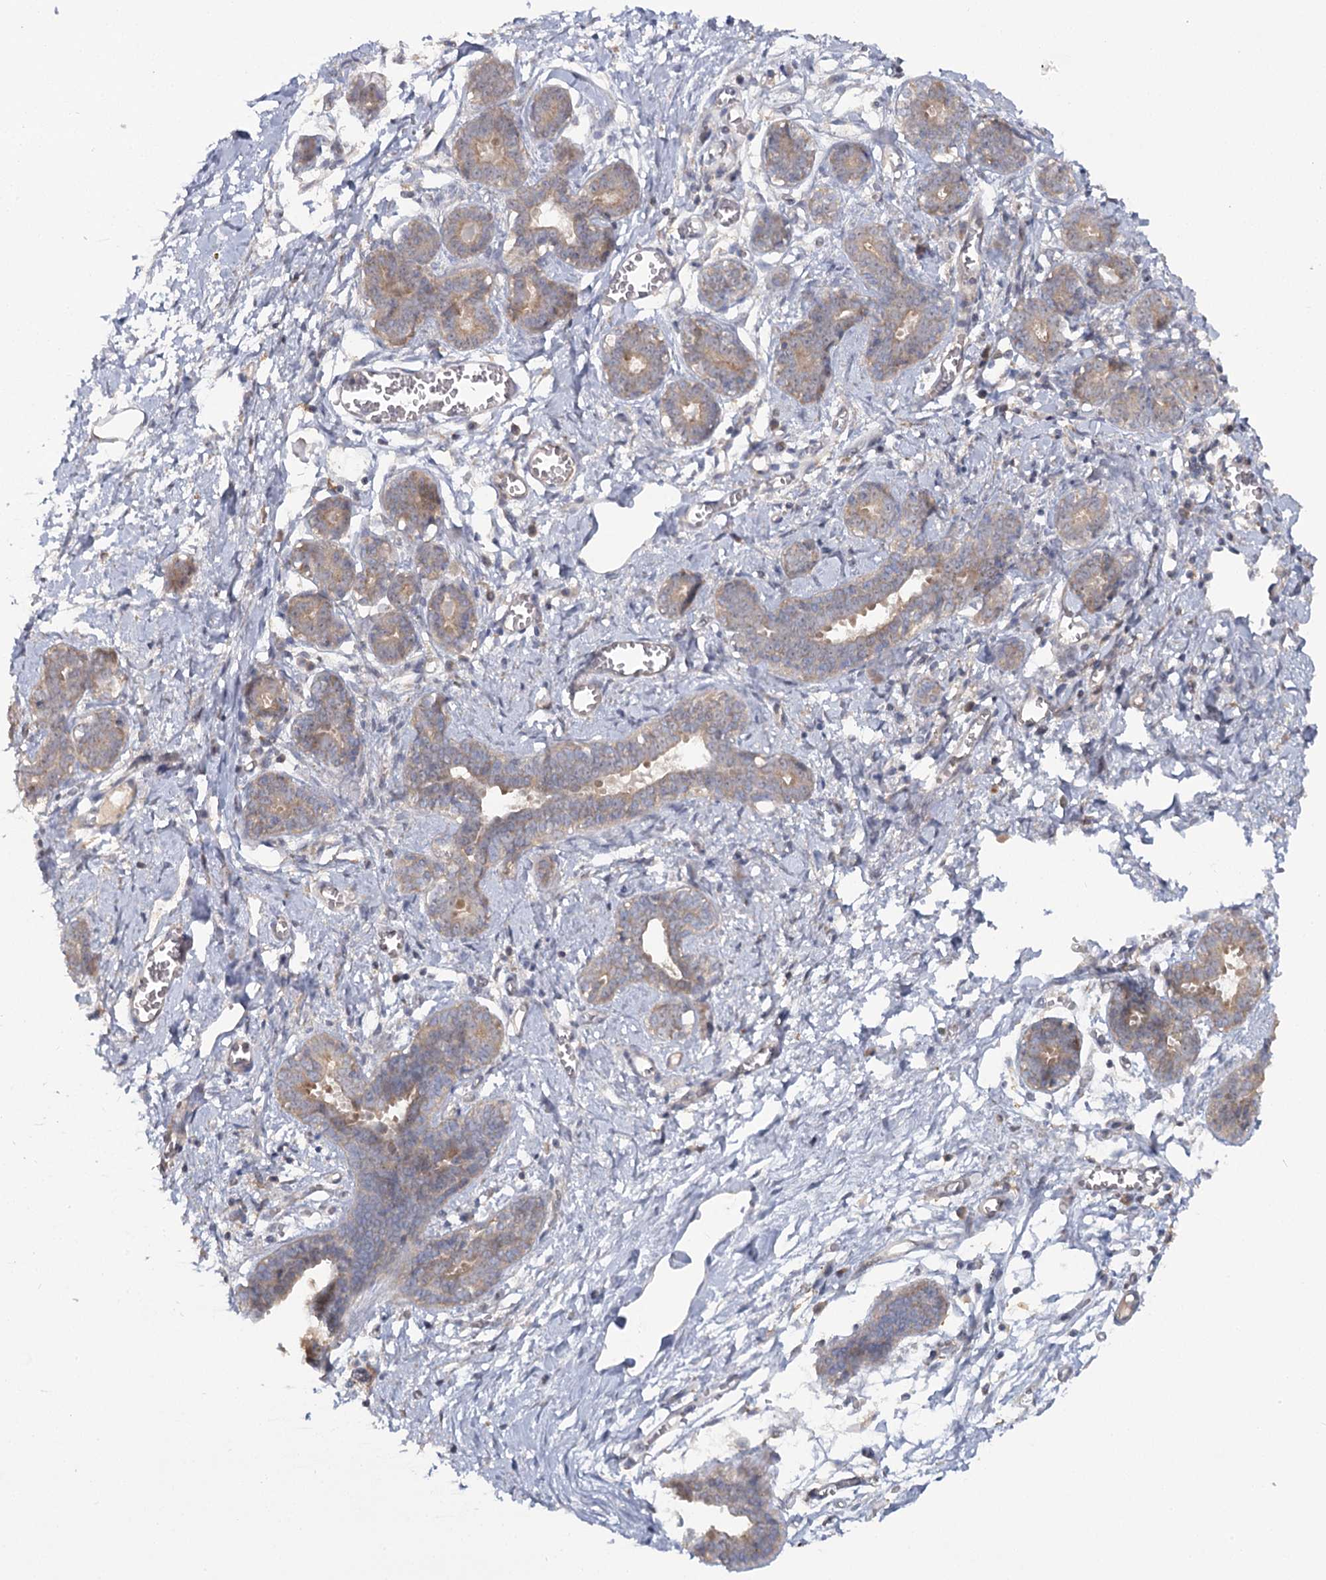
{"staining": {"intensity": "negative", "quantity": "none", "location": "none"}, "tissue": "breast", "cell_type": "Adipocytes", "image_type": "normal", "snomed": [{"axis": "morphology", "description": "Normal tissue, NOS"}, {"axis": "topography", "description": "Breast"}], "caption": "IHC histopathology image of benign breast stained for a protein (brown), which displays no positivity in adipocytes.", "gene": "ANGPTL5", "patient": {"sex": "female", "age": 27}}